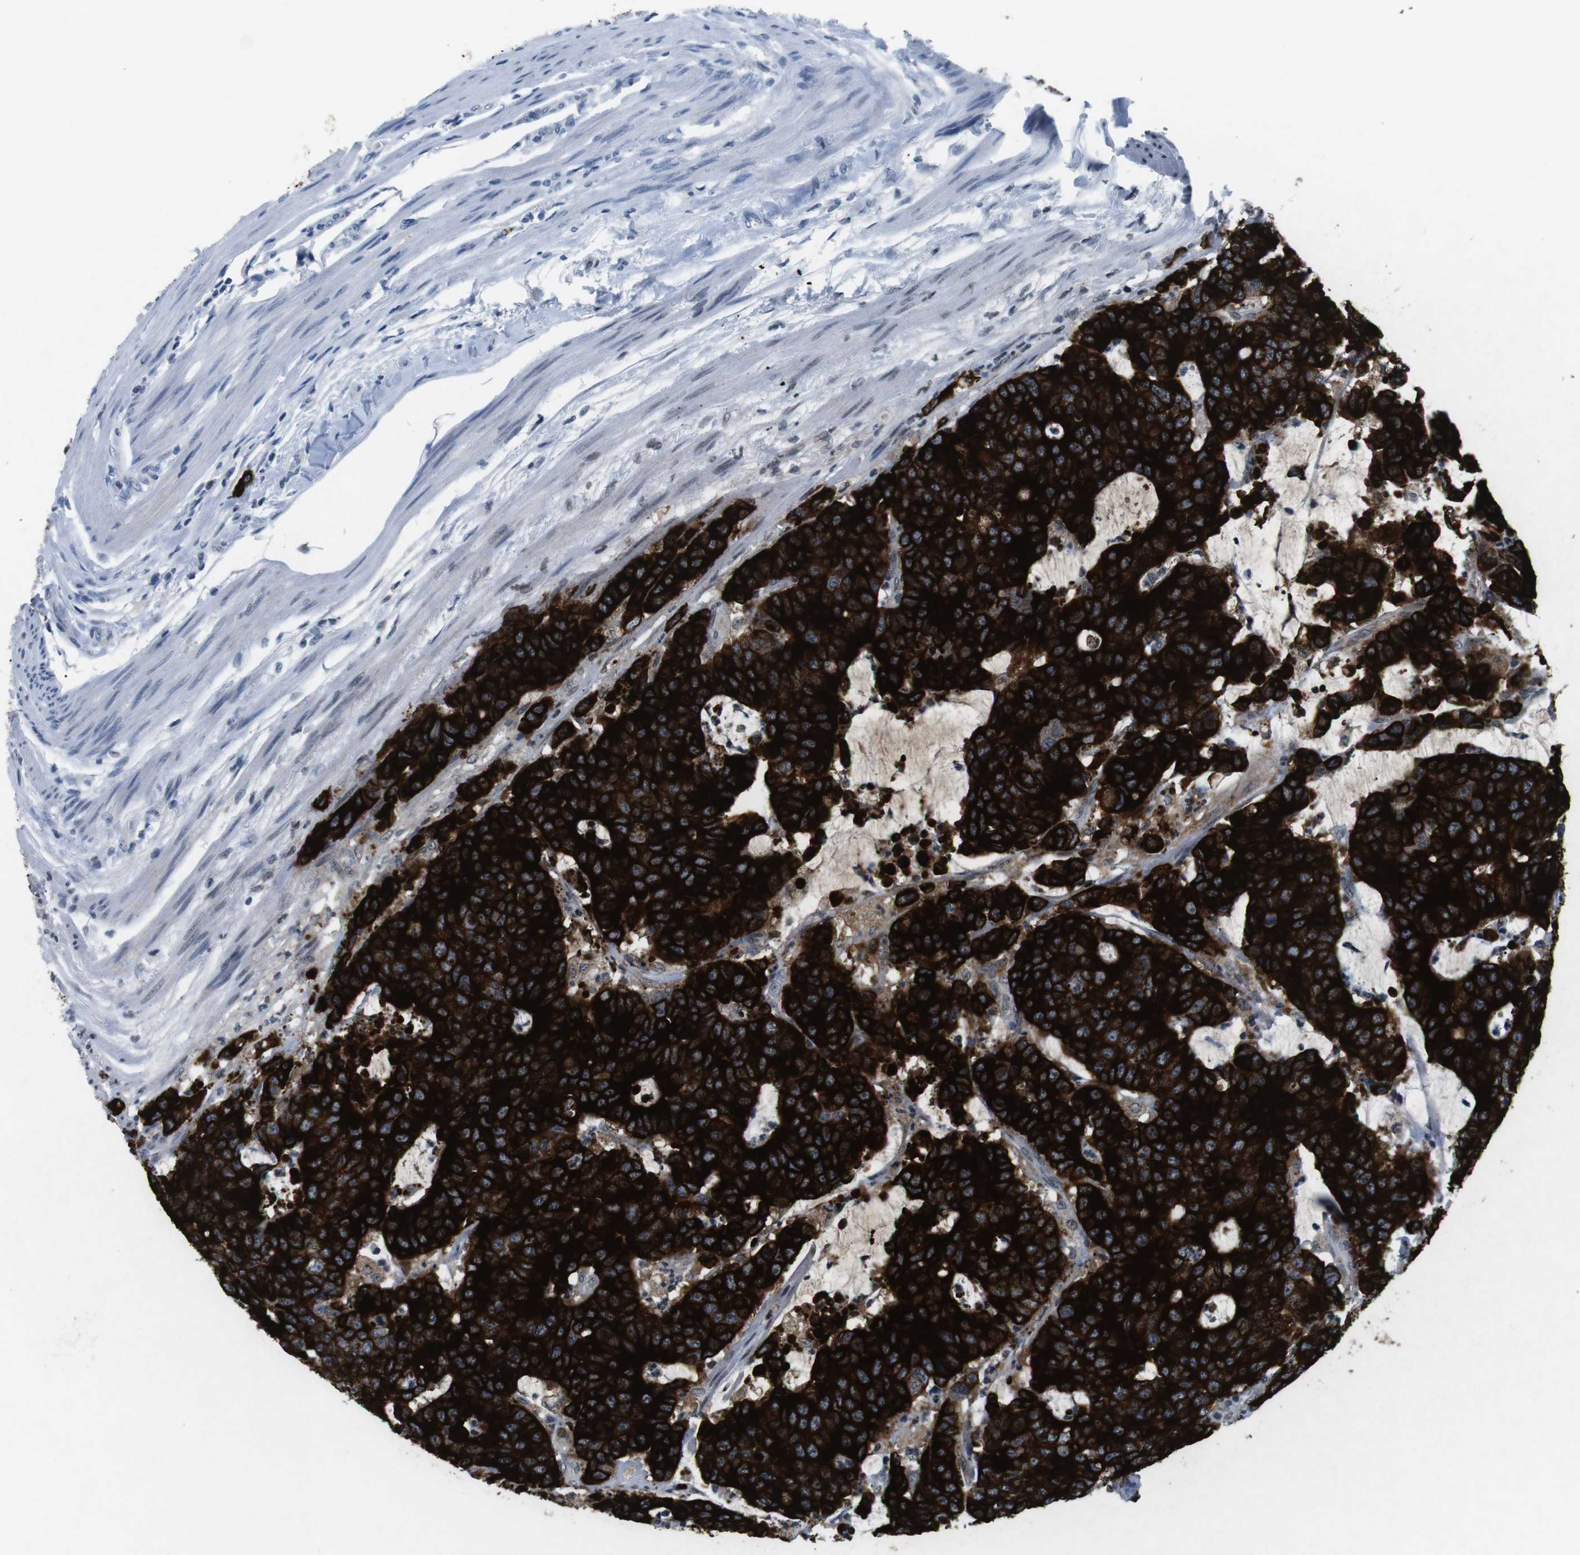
{"staining": {"intensity": "strong", "quantity": ">75%", "location": "cytoplasmic/membranous"}, "tissue": "colorectal cancer", "cell_type": "Tumor cells", "image_type": "cancer", "snomed": [{"axis": "morphology", "description": "Adenocarcinoma, NOS"}, {"axis": "topography", "description": "Colon"}], "caption": "High-power microscopy captured an immunohistochemistry micrograph of colorectal adenocarcinoma, revealing strong cytoplasmic/membranous staining in about >75% of tumor cells.", "gene": "MUC2", "patient": {"sex": "female", "age": 86}}